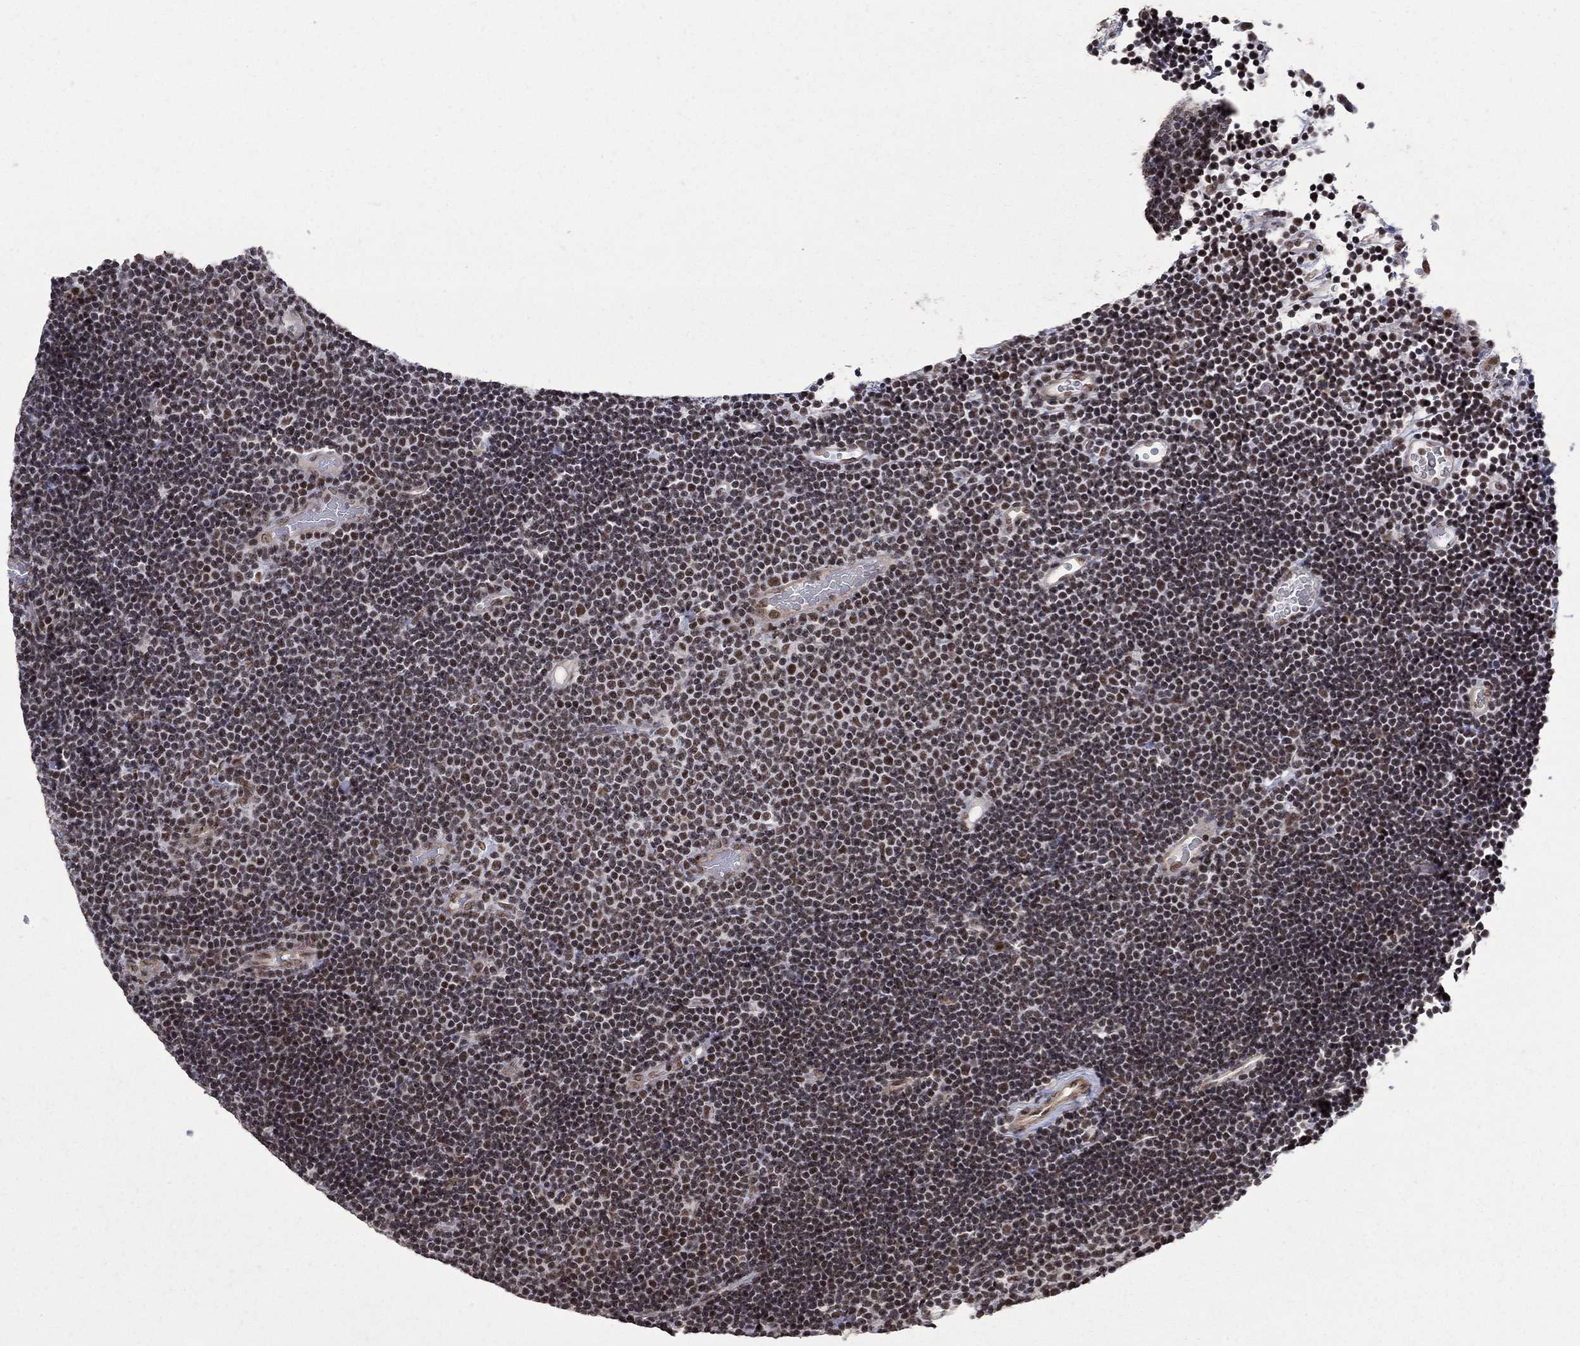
{"staining": {"intensity": "moderate", "quantity": ">75%", "location": "nuclear"}, "tissue": "lymphoma", "cell_type": "Tumor cells", "image_type": "cancer", "snomed": [{"axis": "morphology", "description": "Malignant lymphoma, non-Hodgkin's type, Low grade"}, {"axis": "topography", "description": "Brain"}], "caption": "Immunohistochemistry micrograph of human low-grade malignant lymphoma, non-Hodgkin's type stained for a protein (brown), which exhibits medium levels of moderate nuclear expression in about >75% of tumor cells.", "gene": "PNISR", "patient": {"sex": "female", "age": 66}}